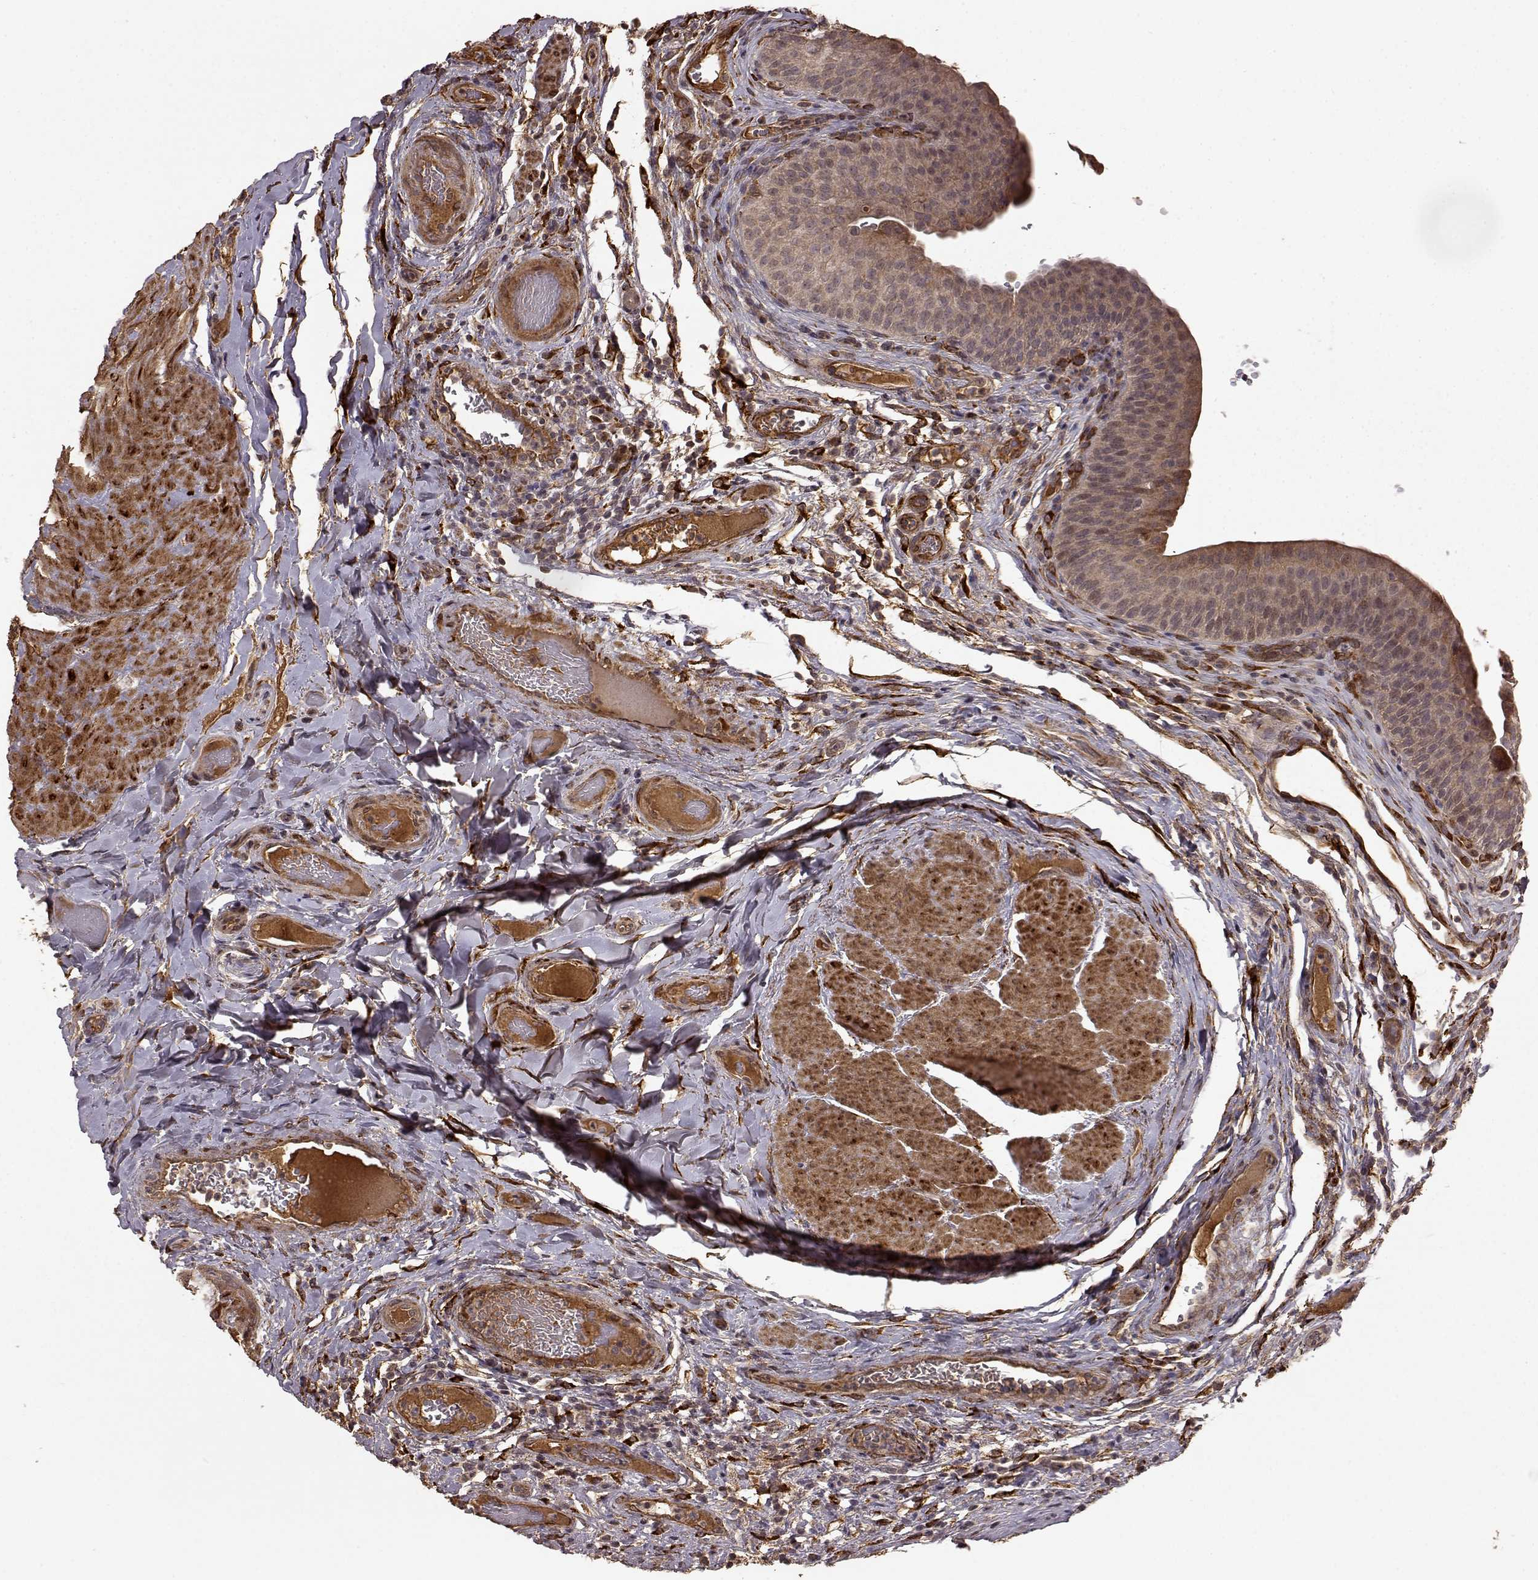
{"staining": {"intensity": "moderate", "quantity": "<25%", "location": "cytoplasmic/membranous"}, "tissue": "urinary bladder", "cell_type": "Urothelial cells", "image_type": "normal", "snomed": [{"axis": "morphology", "description": "Normal tissue, NOS"}, {"axis": "topography", "description": "Urinary bladder"}], "caption": "High-power microscopy captured an IHC photomicrograph of normal urinary bladder, revealing moderate cytoplasmic/membranous expression in about <25% of urothelial cells. The protein of interest is stained brown, and the nuclei are stained in blue (DAB (3,3'-diaminobenzidine) IHC with brightfield microscopy, high magnification).", "gene": "FSTL1", "patient": {"sex": "male", "age": 66}}